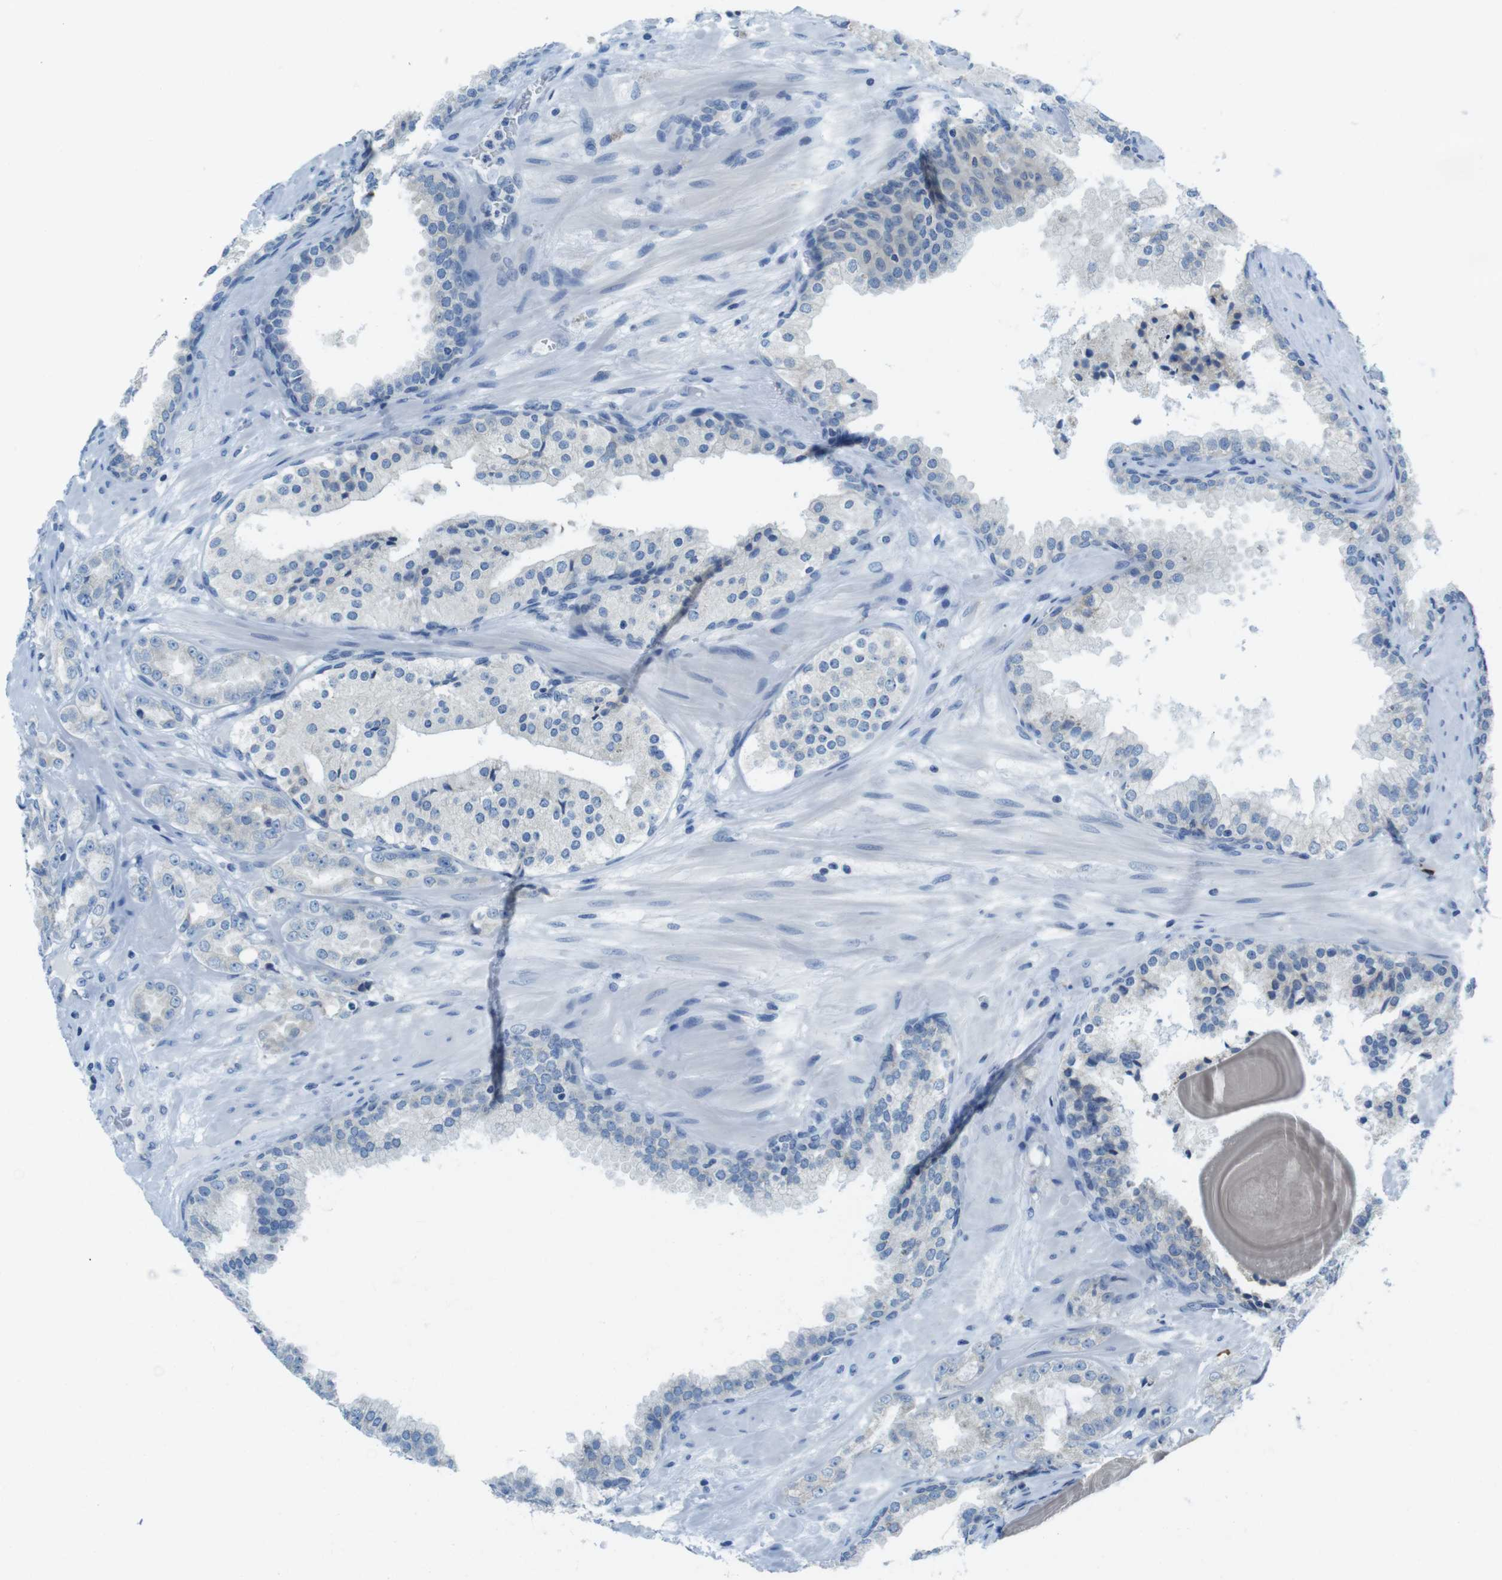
{"staining": {"intensity": "negative", "quantity": "none", "location": "none"}, "tissue": "prostate cancer", "cell_type": "Tumor cells", "image_type": "cancer", "snomed": [{"axis": "morphology", "description": "Adenocarcinoma, High grade"}, {"axis": "topography", "description": "Prostate"}], "caption": "Tumor cells are negative for protein expression in human prostate cancer (adenocarcinoma (high-grade)). Nuclei are stained in blue.", "gene": "CLPTM1L", "patient": {"sex": "male", "age": 65}}